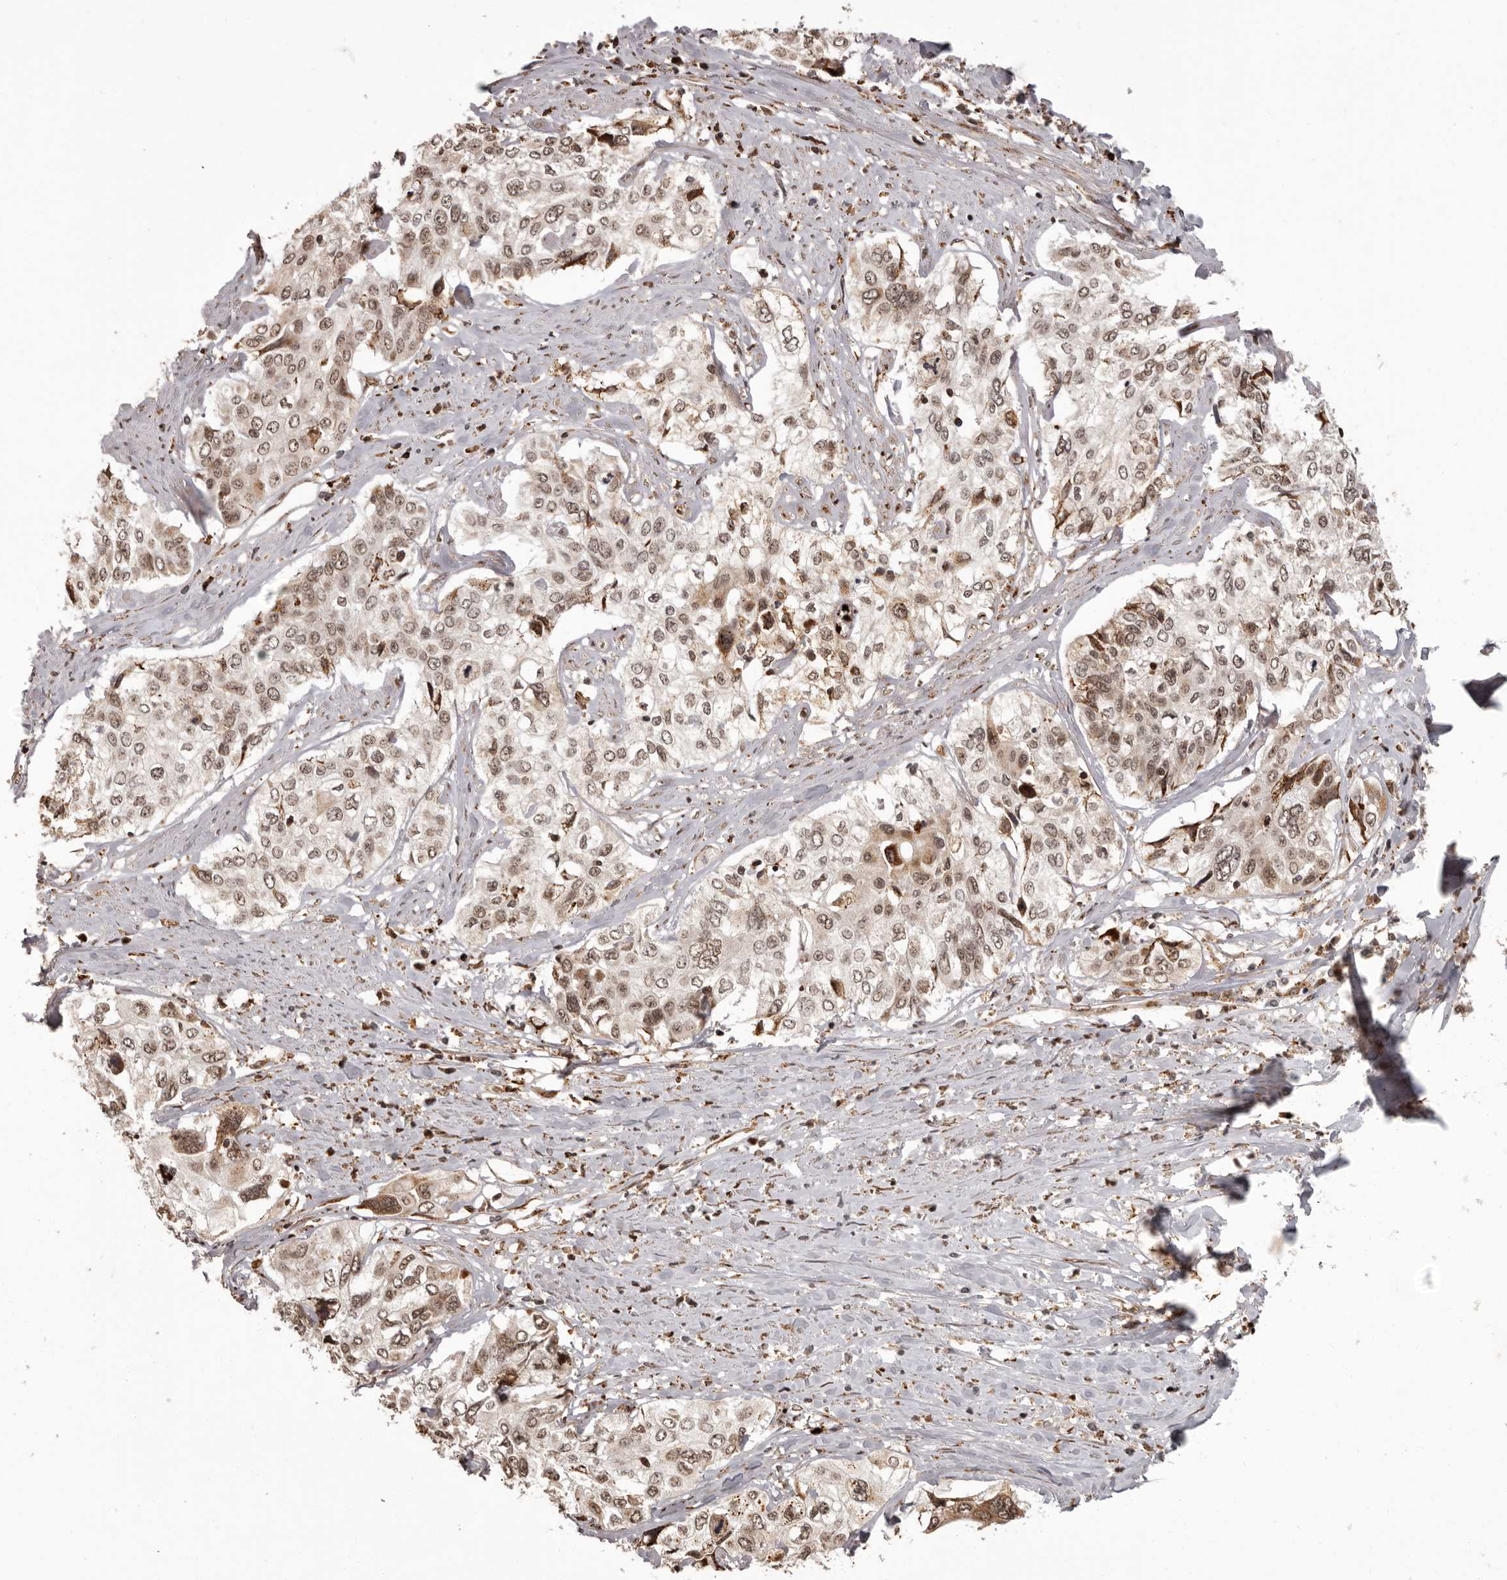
{"staining": {"intensity": "moderate", "quantity": ">75%", "location": "nuclear"}, "tissue": "cervical cancer", "cell_type": "Tumor cells", "image_type": "cancer", "snomed": [{"axis": "morphology", "description": "Squamous cell carcinoma, NOS"}, {"axis": "topography", "description": "Cervix"}], "caption": "Tumor cells reveal medium levels of moderate nuclear staining in about >75% of cells in human cervical squamous cell carcinoma.", "gene": "IL32", "patient": {"sex": "female", "age": 31}}